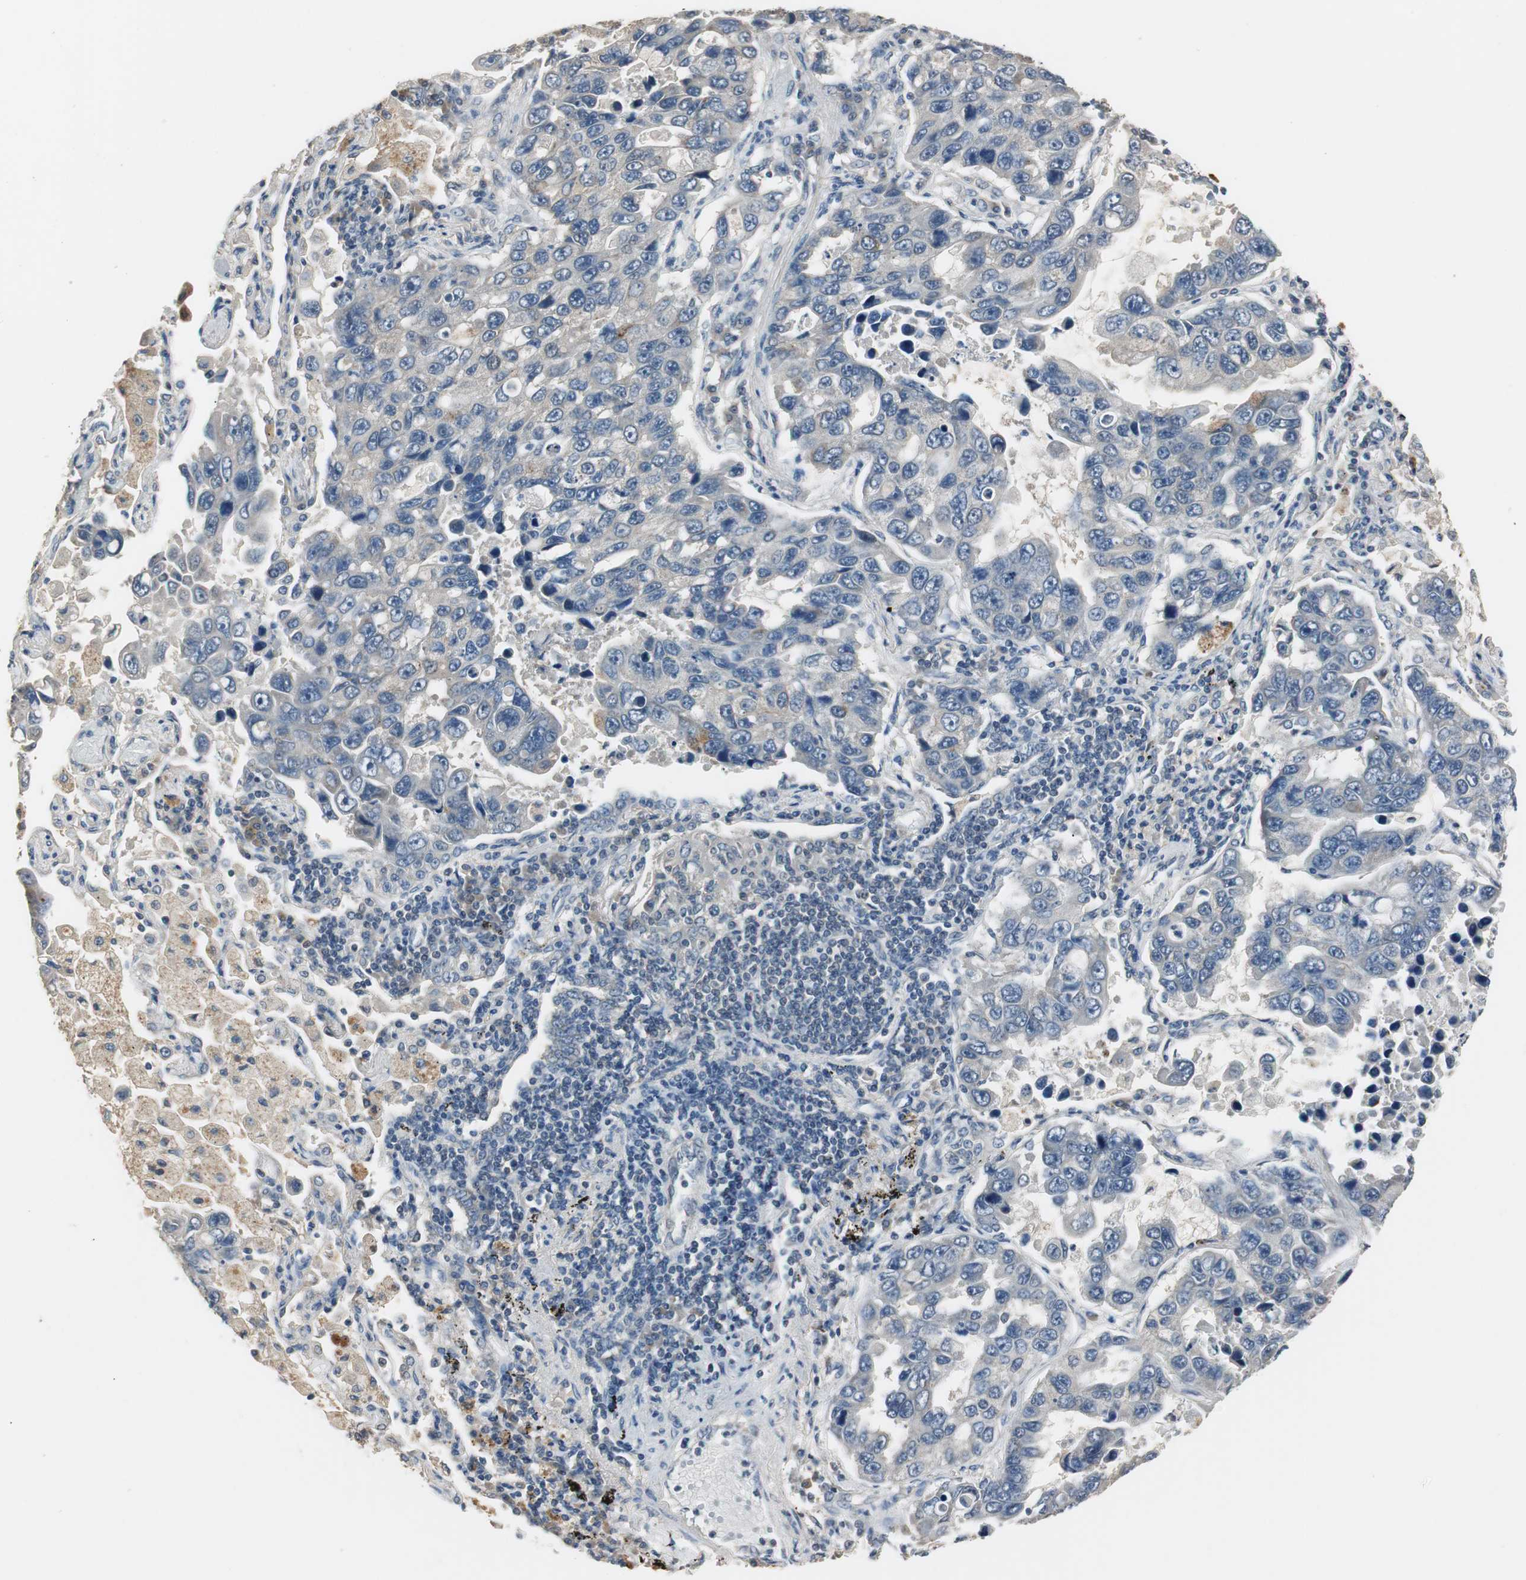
{"staining": {"intensity": "negative", "quantity": "none", "location": "none"}, "tissue": "lung cancer", "cell_type": "Tumor cells", "image_type": "cancer", "snomed": [{"axis": "morphology", "description": "Adenocarcinoma, NOS"}, {"axis": "topography", "description": "Lung"}], "caption": "DAB immunohistochemical staining of human lung cancer demonstrates no significant expression in tumor cells.", "gene": "PTPRN2", "patient": {"sex": "male", "age": 64}}